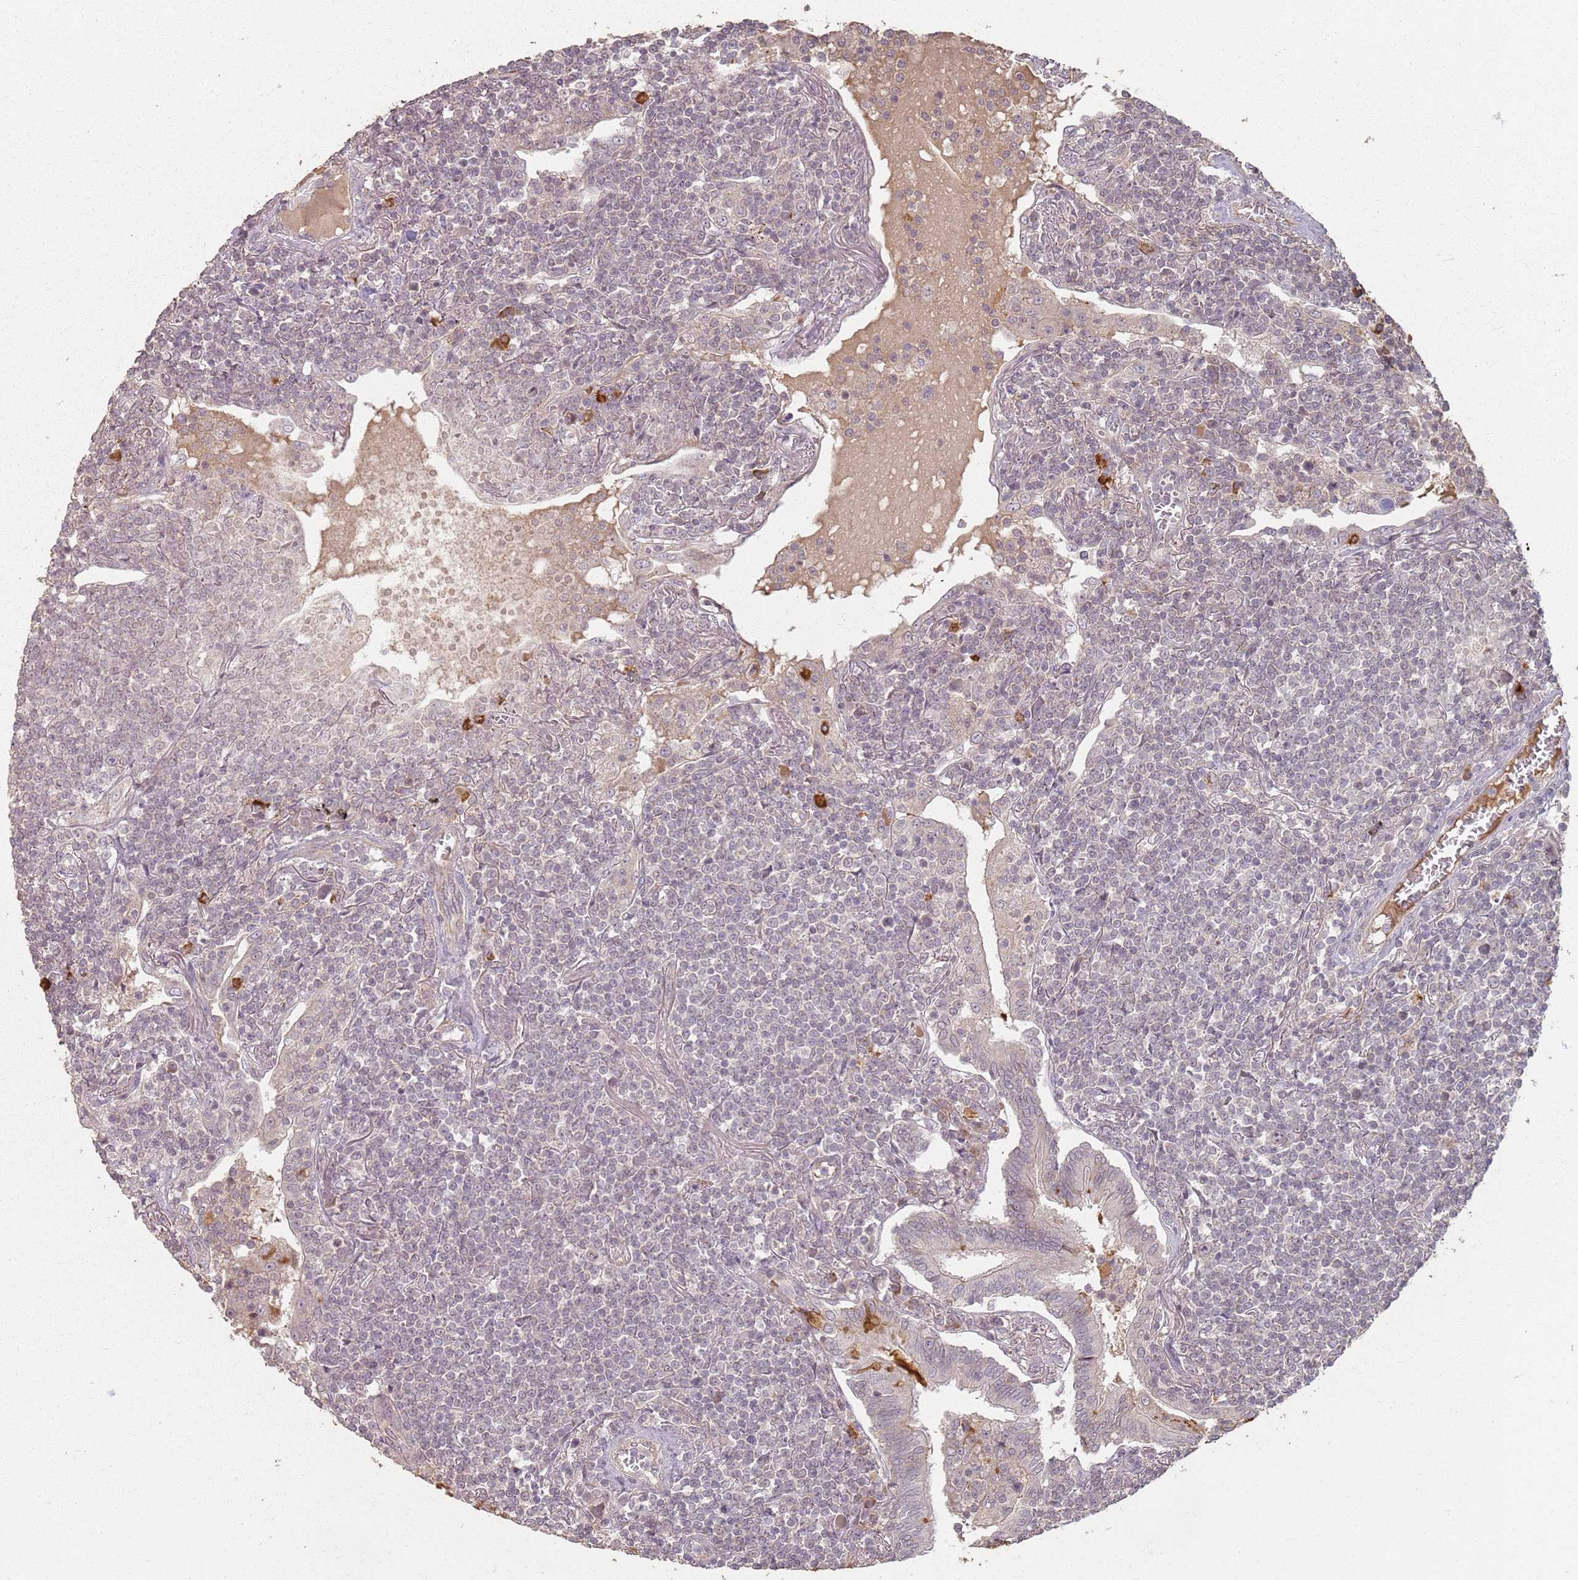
{"staining": {"intensity": "negative", "quantity": "none", "location": "none"}, "tissue": "lymphoma", "cell_type": "Tumor cells", "image_type": "cancer", "snomed": [{"axis": "morphology", "description": "Malignant lymphoma, non-Hodgkin's type, Low grade"}, {"axis": "topography", "description": "Lung"}], "caption": "A high-resolution image shows immunohistochemistry staining of low-grade malignant lymphoma, non-Hodgkin's type, which exhibits no significant staining in tumor cells. (DAB (3,3'-diaminobenzidine) immunohistochemistry (IHC) visualized using brightfield microscopy, high magnification).", "gene": "CCDC168", "patient": {"sex": "female", "age": 71}}